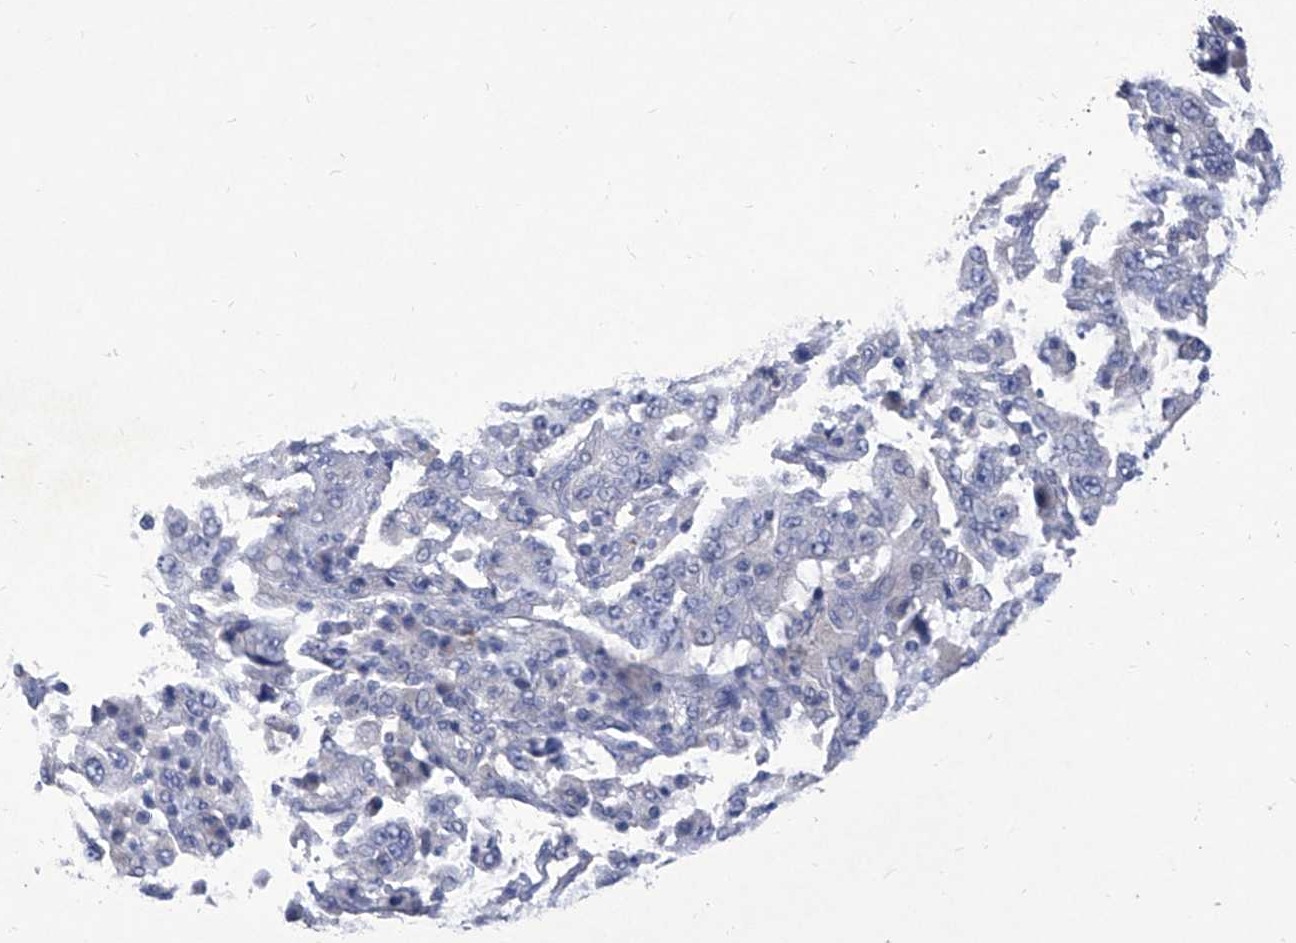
{"staining": {"intensity": "negative", "quantity": "none", "location": "none"}, "tissue": "stomach cancer", "cell_type": "Tumor cells", "image_type": "cancer", "snomed": [{"axis": "morphology", "description": "Normal tissue, NOS"}, {"axis": "morphology", "description": "Adenocarcinoma, NOS"}, {"axis": "topography", "description": "Stomach, upper"}, {"axis": "topography", "description": "Stomach"}], "caption": "This is a image of immunohistochemistry (IHC) staining of stomach adenocarcinoma, which shows no expression in tumor cells.", "gene": "IFNL2", "patient": {"sex": "male", "age": 59}}